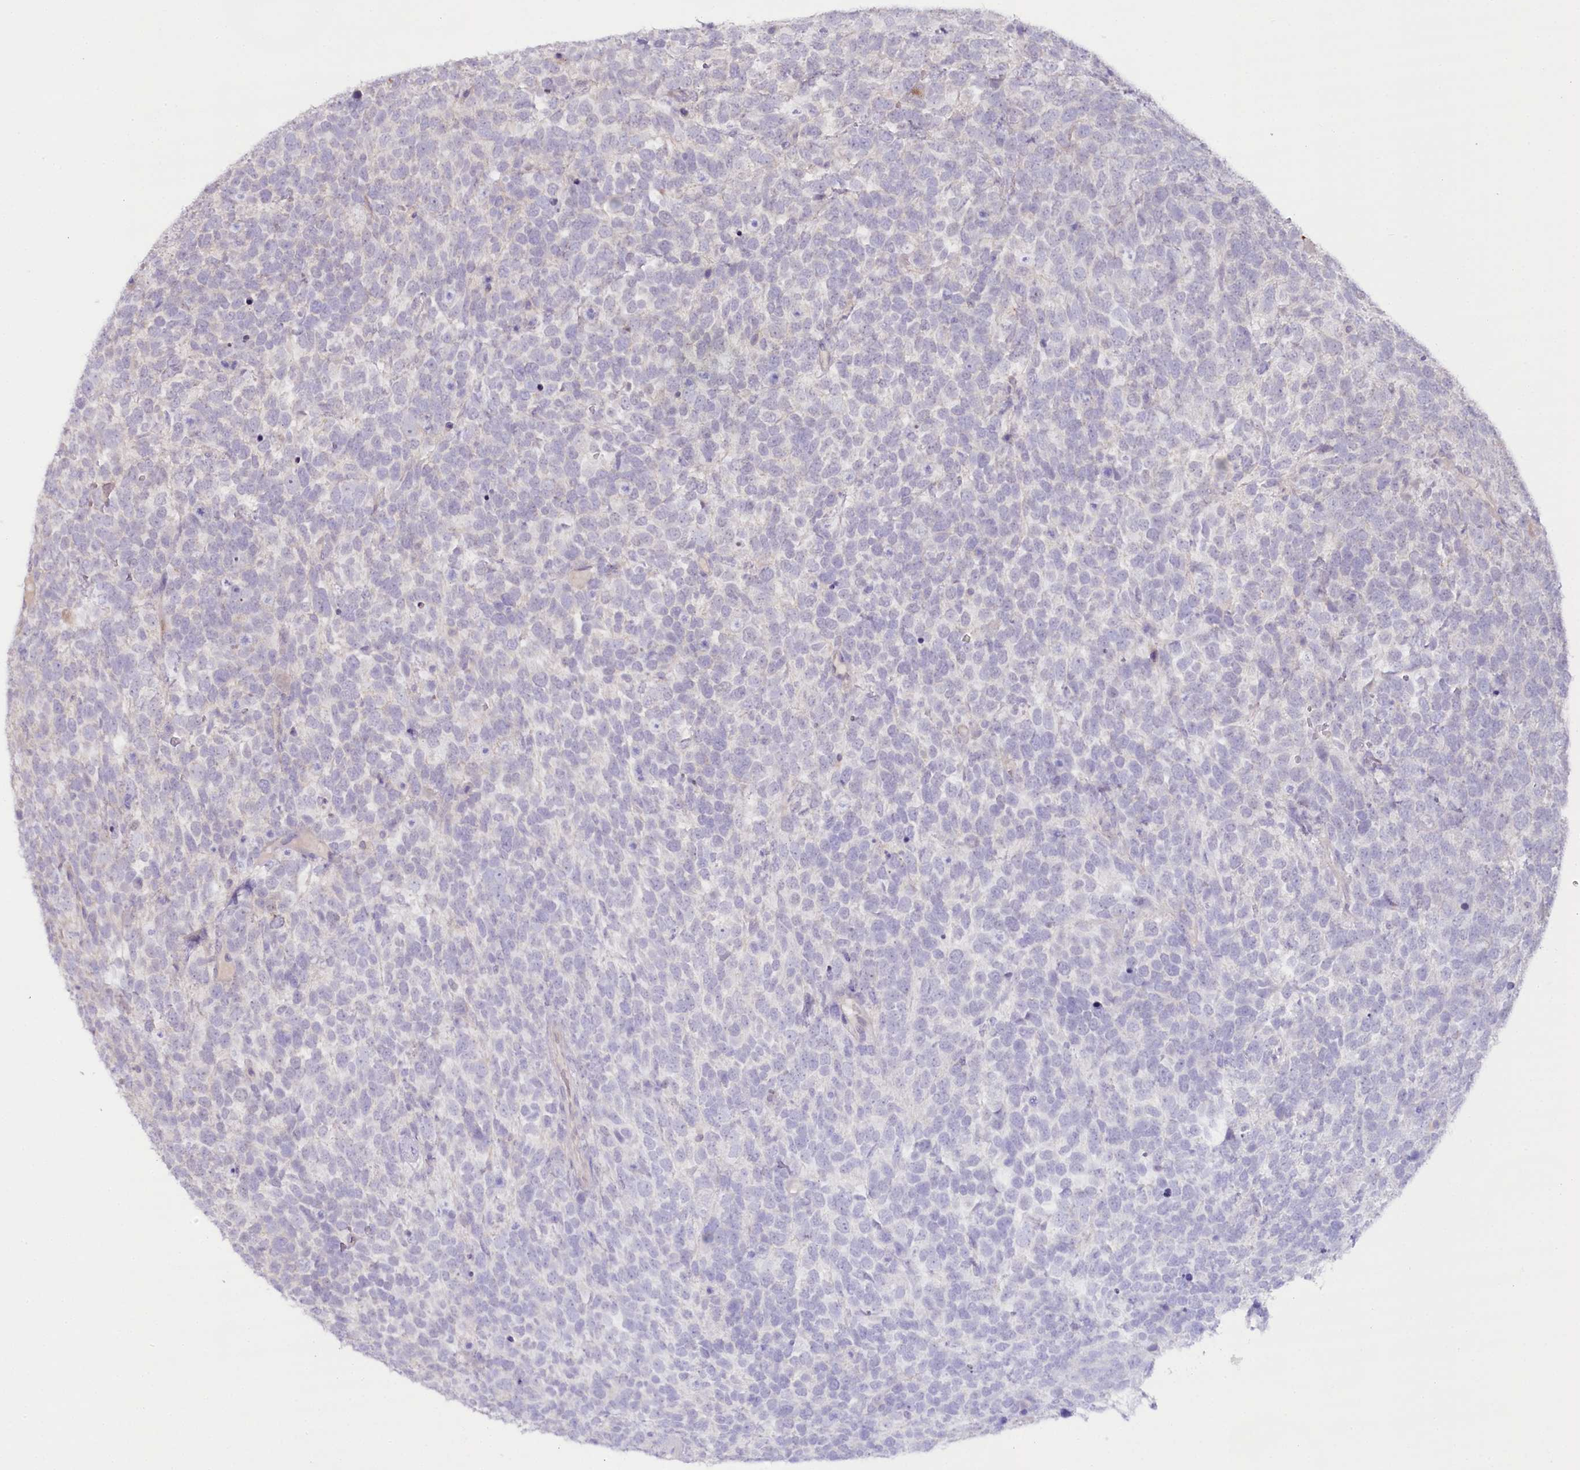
{"staining": {"intensity": "negative", "quantity": "none", "location": "none"}, "tissue": "urothelial cancer", "cell_type": "Tumor cells", "image_type": "cancer", "snomed": [{"axis": "morphology", "description": "Urothelial carcinoma, High grade"}, {"axis": "topography", "description": "Urinary bladder"}], "caption": "Immunohistochemical staining of high-grade urothelial carcinoma demonstrates no significant expression in tumor cells.", "gene": "SLC6A11", "patient": {"sex": "female", "age": 82}}